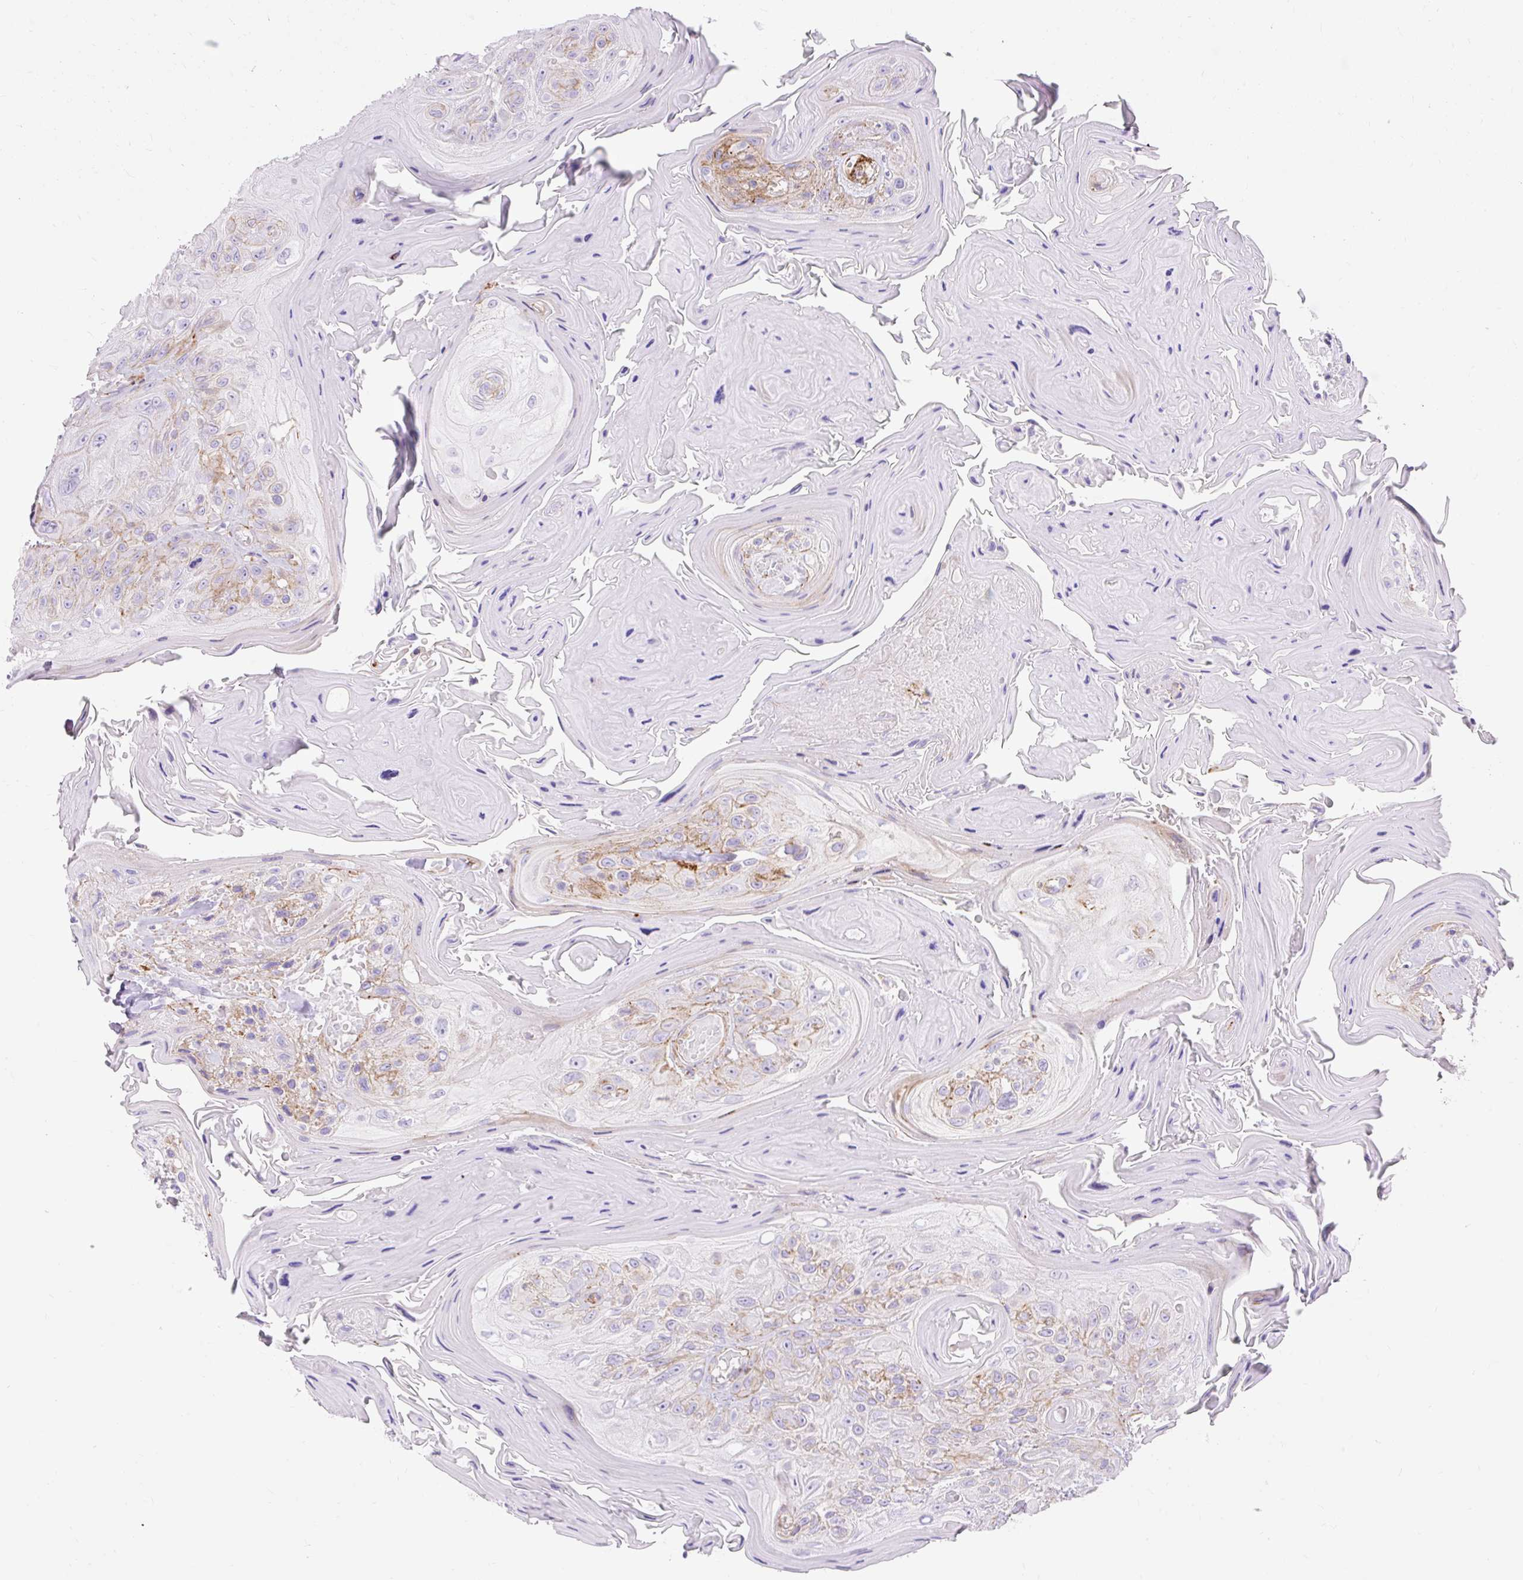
{"staining": {"intensity": "moderate", "quantity": "<25%", "location": "cytoplasmic/membranous"}, "tissue": "head and neck cancer", "cell_type": "Tumor cells", "image_type": "cancer", "snomed": [{"axis": "morphology", "description": "Squamous cell carcinoma, NOS"}, {"axis": "topography", "description": "Head-Neck"}], "caption": "Immunohistochemical staining of human head and neck cancer displays low levels of moderate cytoplasmic/membranous protein expression in about <25% of tumor cells.", "gene": "CORO7-PAM16", "patient": {"sex": "female", "age": 59}}